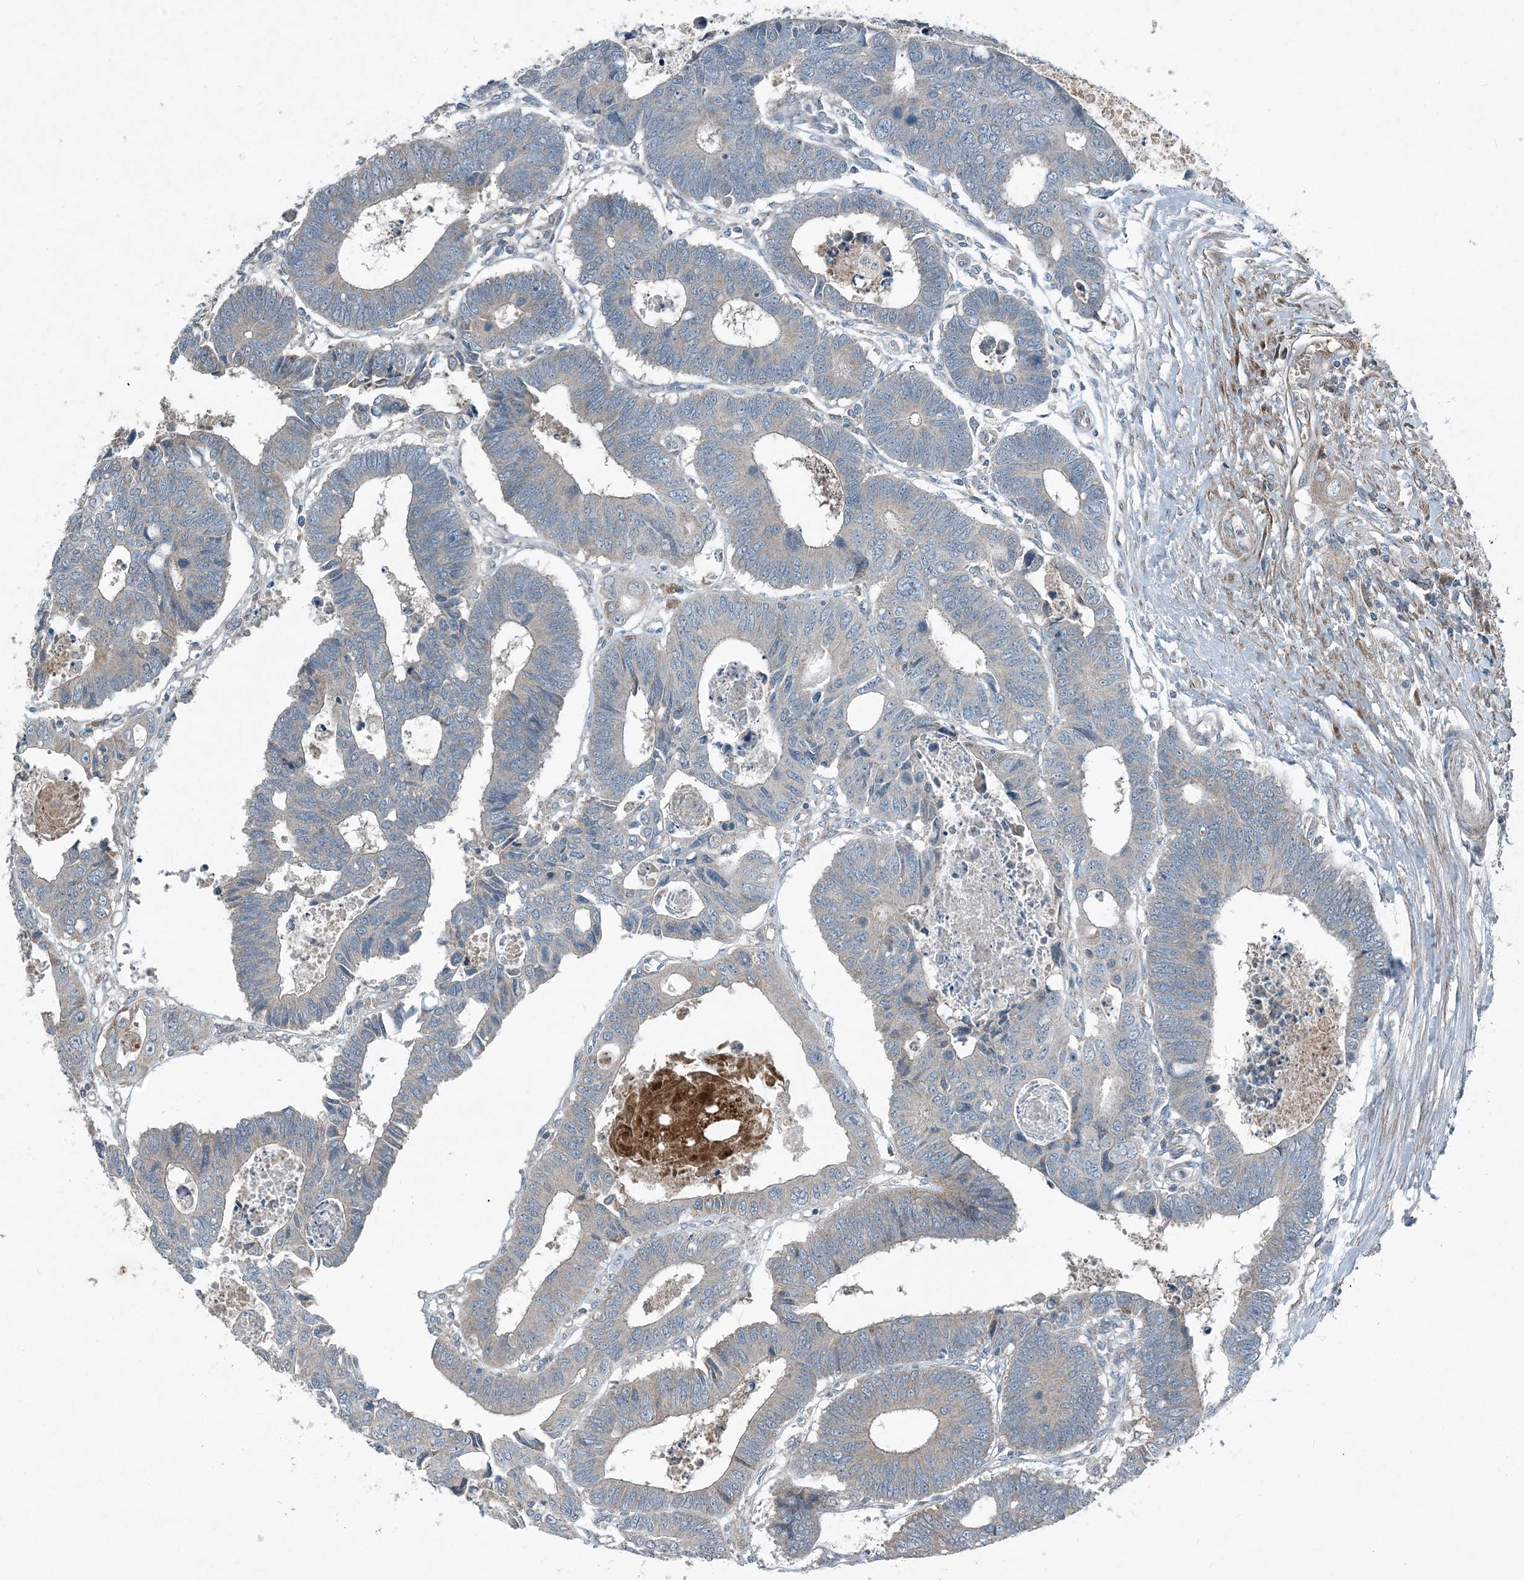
{"staining": {"intensity": "weak", "quantity": "<25%", "location": "cytoplasmic/membranous"}, "tissue": "colorectal cancer", "cell_type": "Tumor cells", "image_type": "cancer", "snomed": [{"axis": "morphology", "description": "Adenocarcinoma, NOS"}, {"axis": "topography", "description": "Rectum"}], "caption": "DAB (3,3'-diaminobenzidine) immunohistochemical staining of colorectal adenocarcinoma exhibits no significant staining in tumor cells.", "gene": "APOM", "patient": {"sex": "male", "age": 84}}